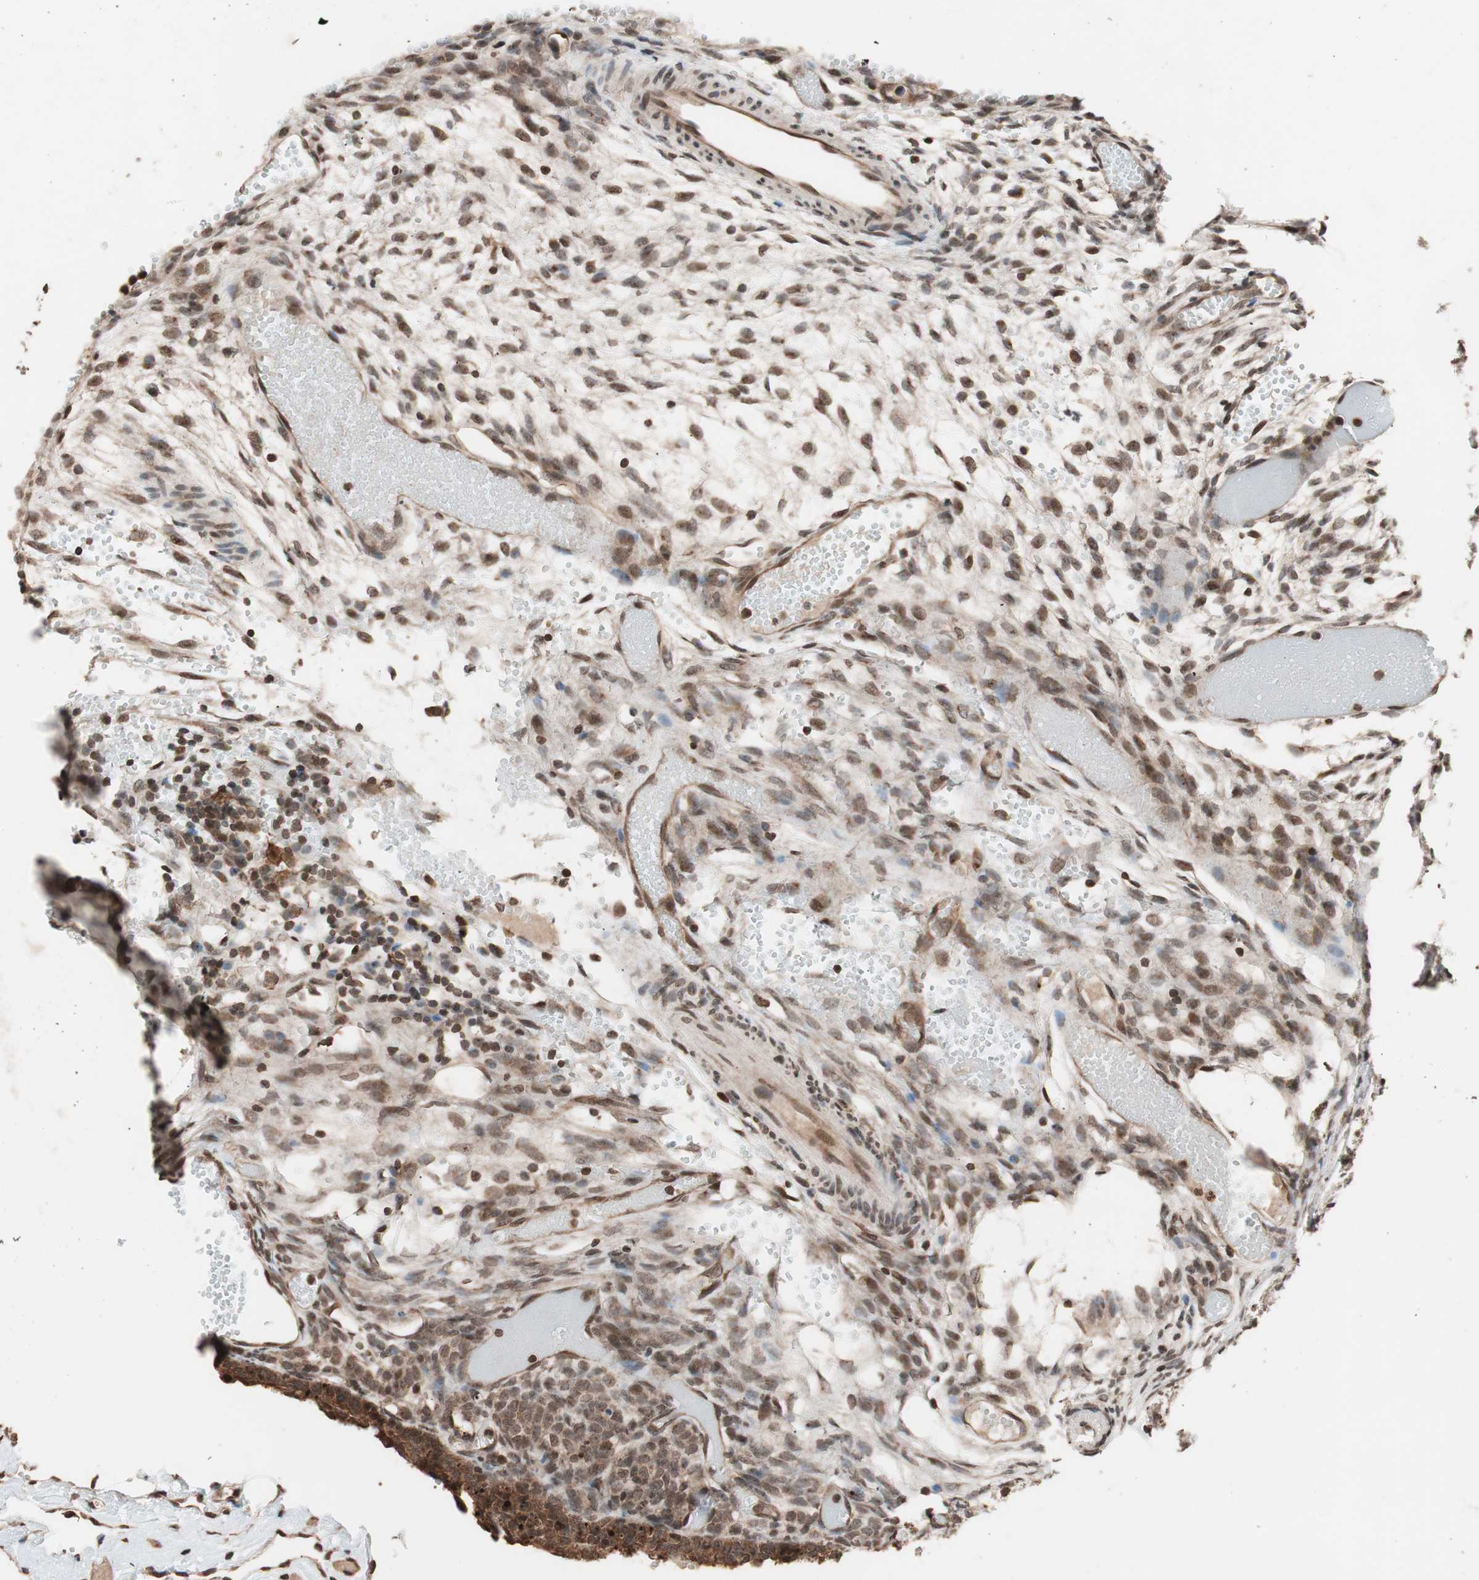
{"staining": {"intensity": "moderate", "quantity": ">75%", "location": "nuclear"}, "tissue": "ovary", "cell_type": "Ovarian stroma cells", "image_type": "normal", "snomed": [{"axis": "morphology", "description": "Normal tissue, NOS"}, {"axis": "topography", "description": "Ovary"}], "caption": "Approximately >75% of ovarian stroma cells in normal ovary demonstrate moderate nuclear protein staining as visualized by brown immunohistochemical staining.", "gene": "ZFC3H1", "patient": {"sex": "female", "age": 35}}